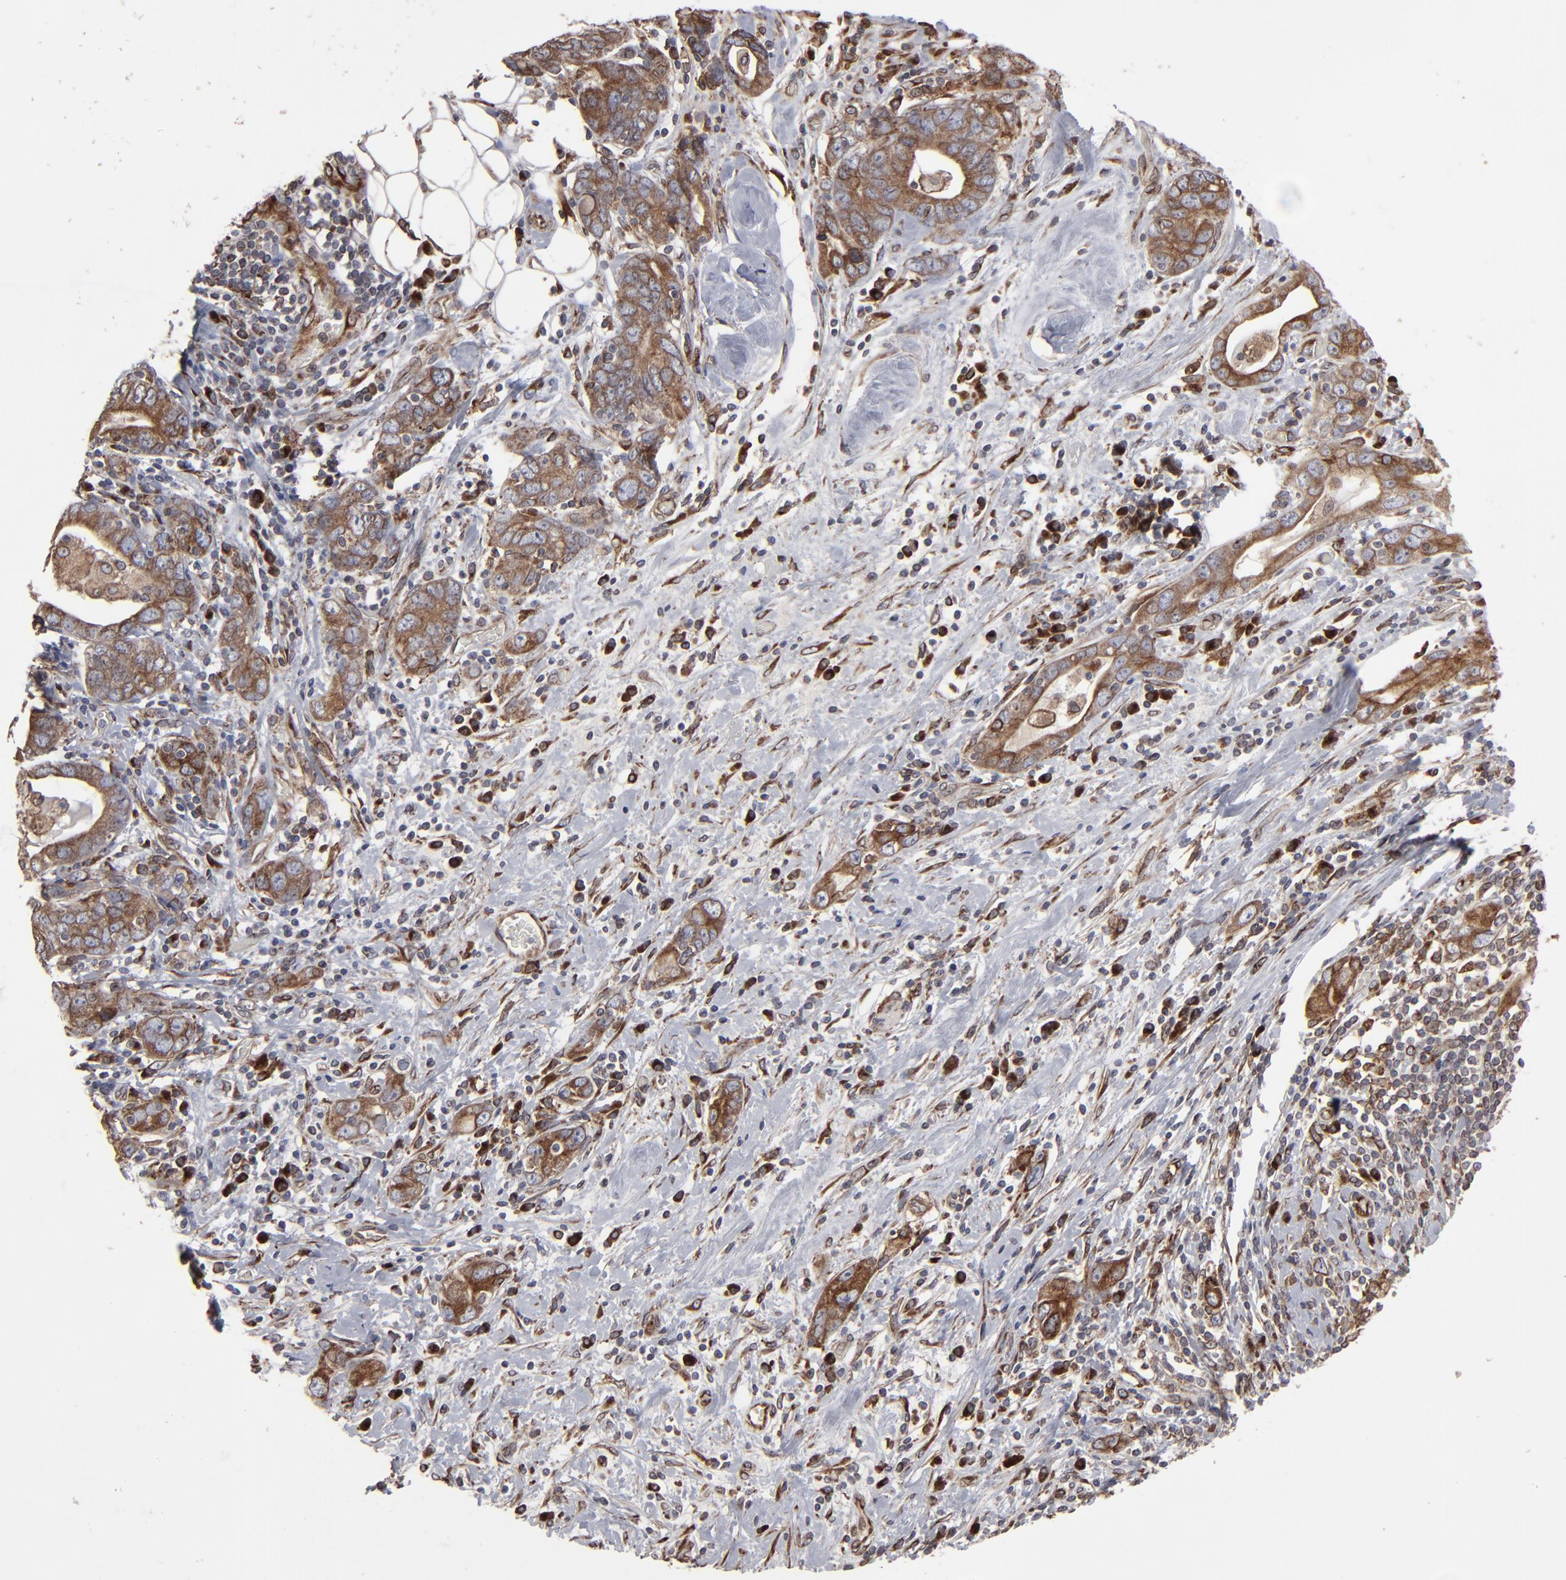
{"staining": {"intensity": "moderate", "quantity": ">75%", "location": "cytoplasmic/membranous"}, "tissue": "stomach cancer", "cell_type": "Tumor cells", "image_type": "cancer", "snomed": [{"axis": "morphology", "description": "Adenocarcinoma, NOS"}, {"axis": "topography", "description": "Stomach, lower"}], "caption": "Protein expression analysis of human adenocarcinoma (stomach) reveals moderate cytoplasmic/membranous expression in approximately >75% of tumor cells. The staining was performed using DAB (3,3'-diaminobenzidine) to visualize the protein expression in brown, while the nuclei were stained in blue with hematoxylin (Magnification: 20x).", "gene": "CNIH1", "patient": {"sex": "female", "age": 93}}